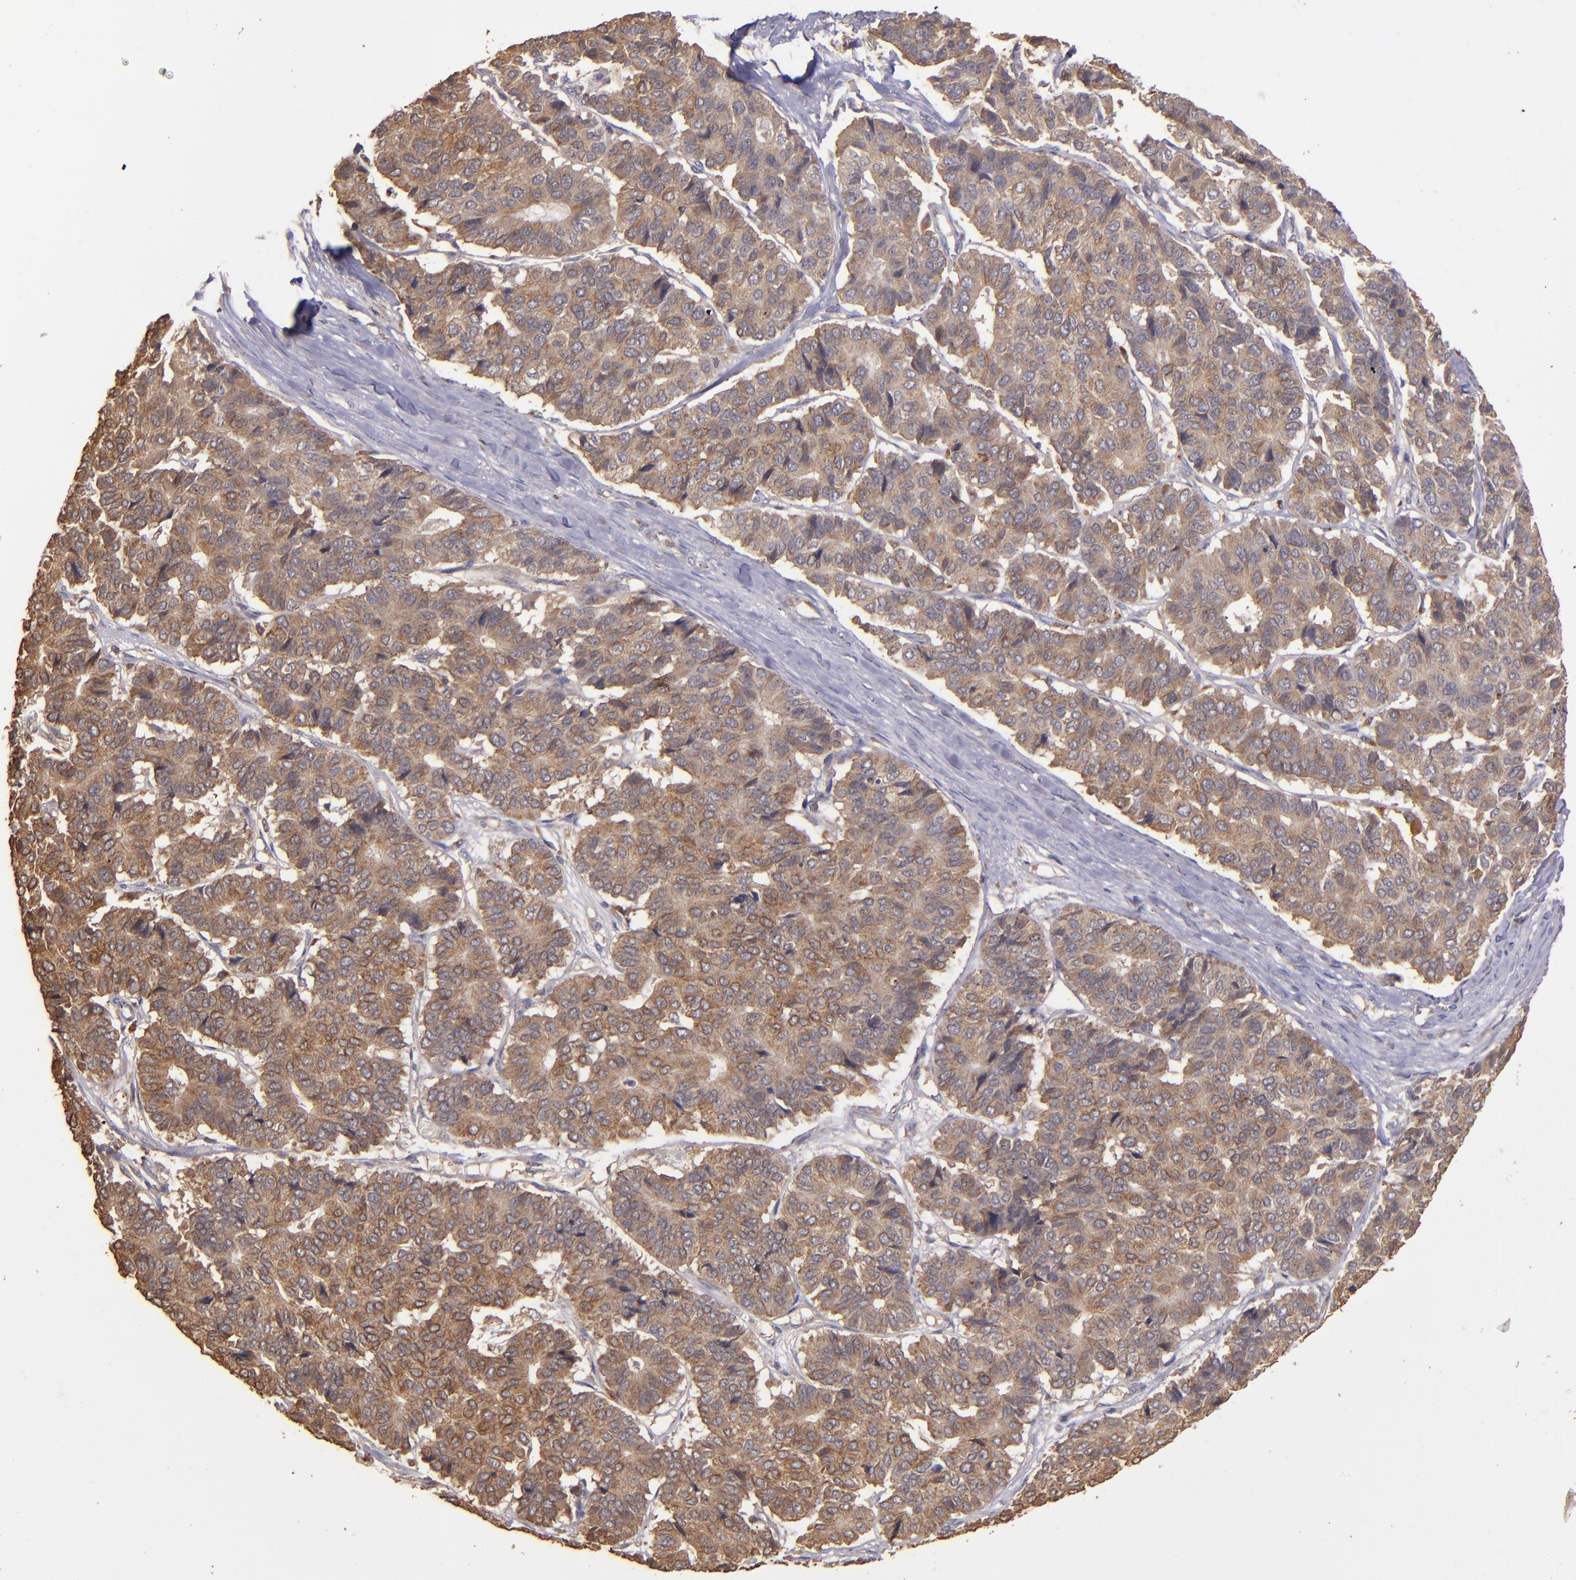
{"staining": {"intensity": "moderate", "quantity": ">75%", "location": "cytoplasmic/membranous"}, "tissue": "pancreatic cancer", "cell_type": "Tumor cells", "image_type": "cancer", "snomed": [{"axis": "morphology", "description": "Adenocarcinoma, NOS"}, {"axis": "topography", "description": "Pancreas"}], "caption": "IHC staining of pancreatic cancer, which demonstrates medium levels of moderate cytoplasmic/membranous staining in approximately >75% of tumor cells indicating moderate cytoplasmic/membranous protein expression. The staining was performed using DAB (brown) for protein detection and nuclei were counterstained in hematoxylin (blue).", "gene": "SRRD", "patient": {"sex": "male", "age": 50}}